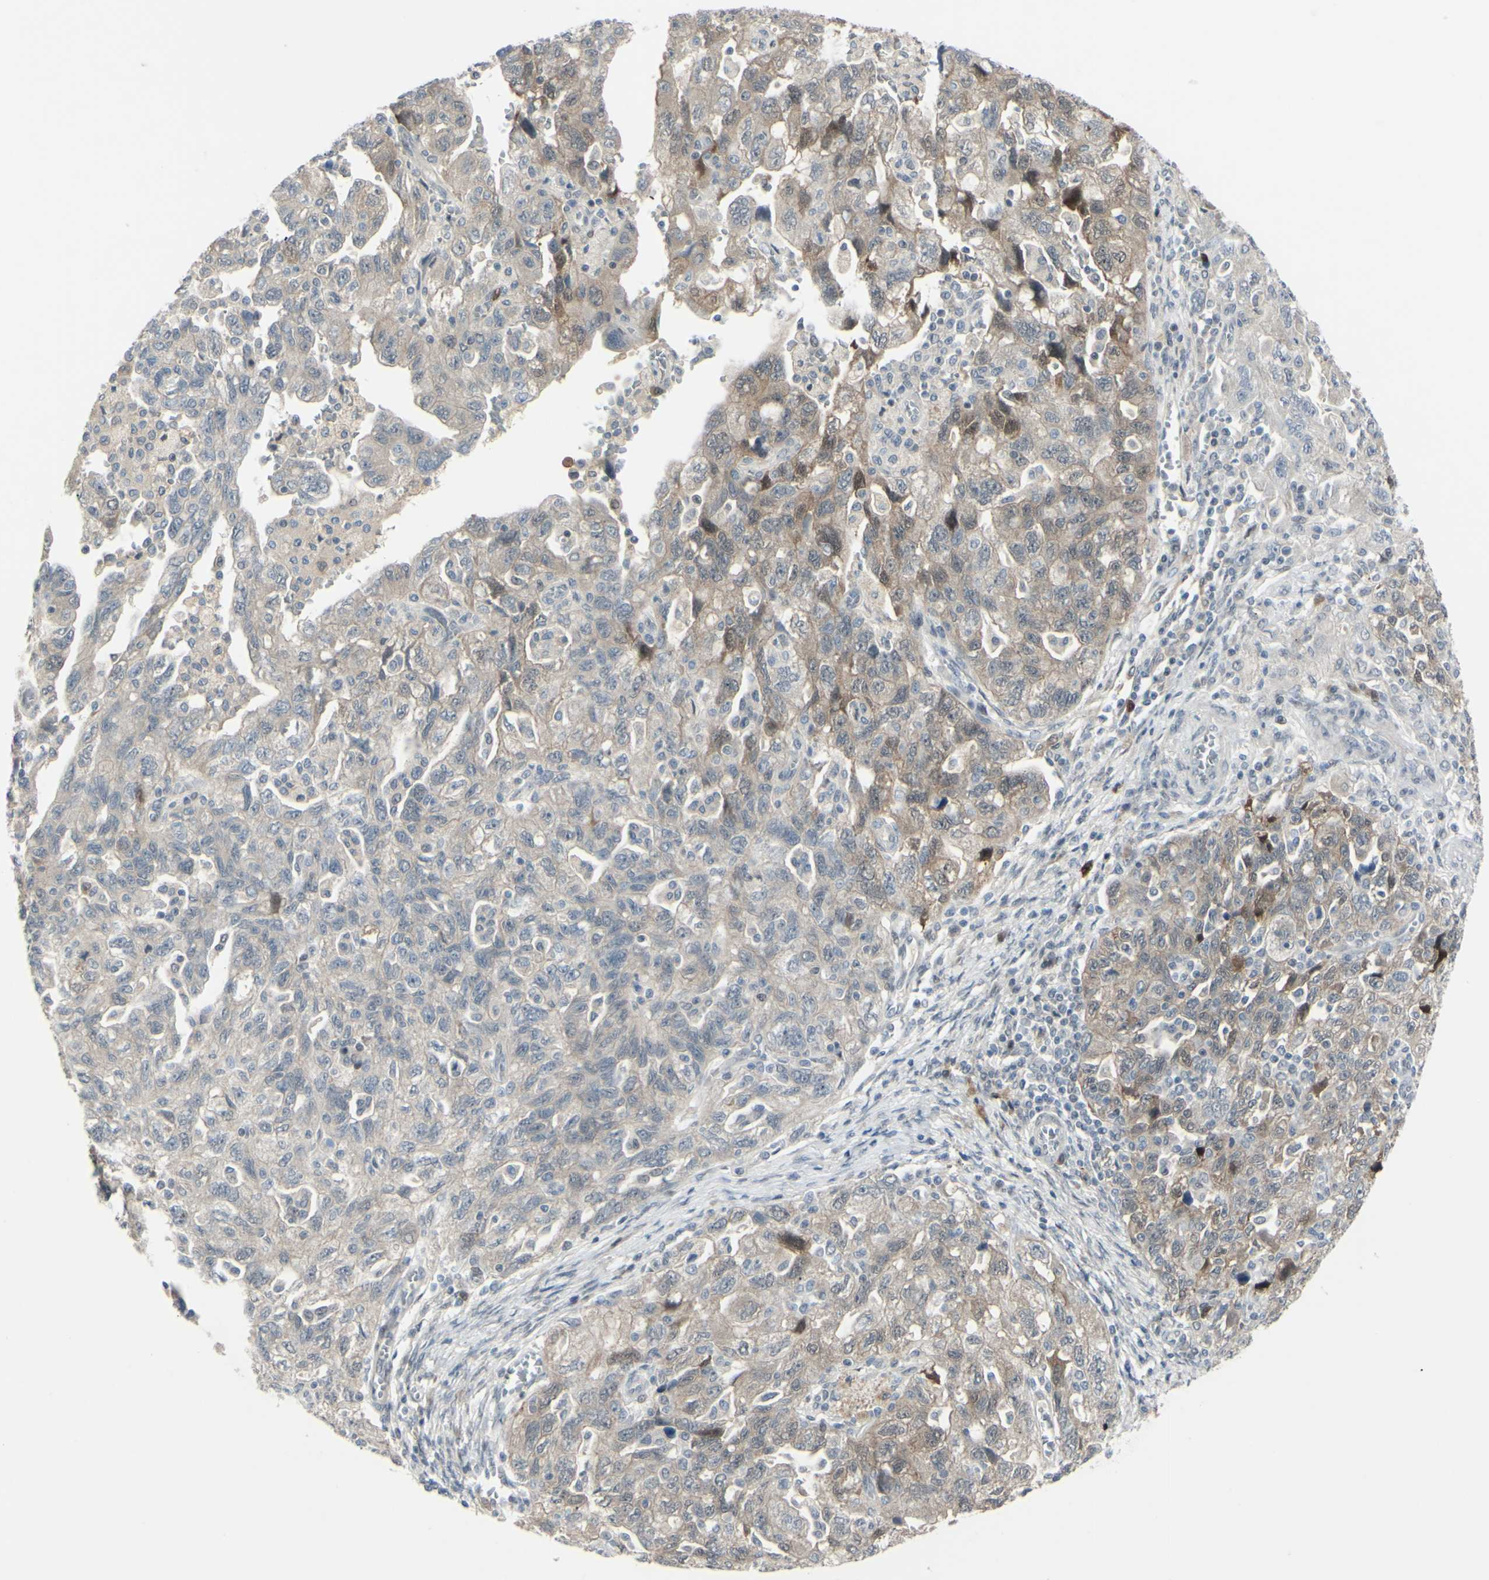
{"staining": {"intensity": "weak", "quantity": ">75%", "location": "cytoplasmic/membranous"}, "tissue": "ovarian cancer", "cell_type": "Tumor cells", "image_type": "cancer", "snomed": [{"axis": "morphology", "description": "Carcinoma, NOS"}, {"axis": "morphology", "description": "Cystadenocarcinoma, serous, NOS"}, {"axis": "topography", "description": "Ovary"}], "caption": "Ovarian cancer (carcinoma) was stained to show a protein in brown. There is low levels of weak cytoplasmic/membranous positivity in about >75% of tumor cells. Ihc stains the protein of interest in brown and the nuclei are stained blue.", "gene": "ETNK1", "patient": {"sex": "female", "age": 69}}